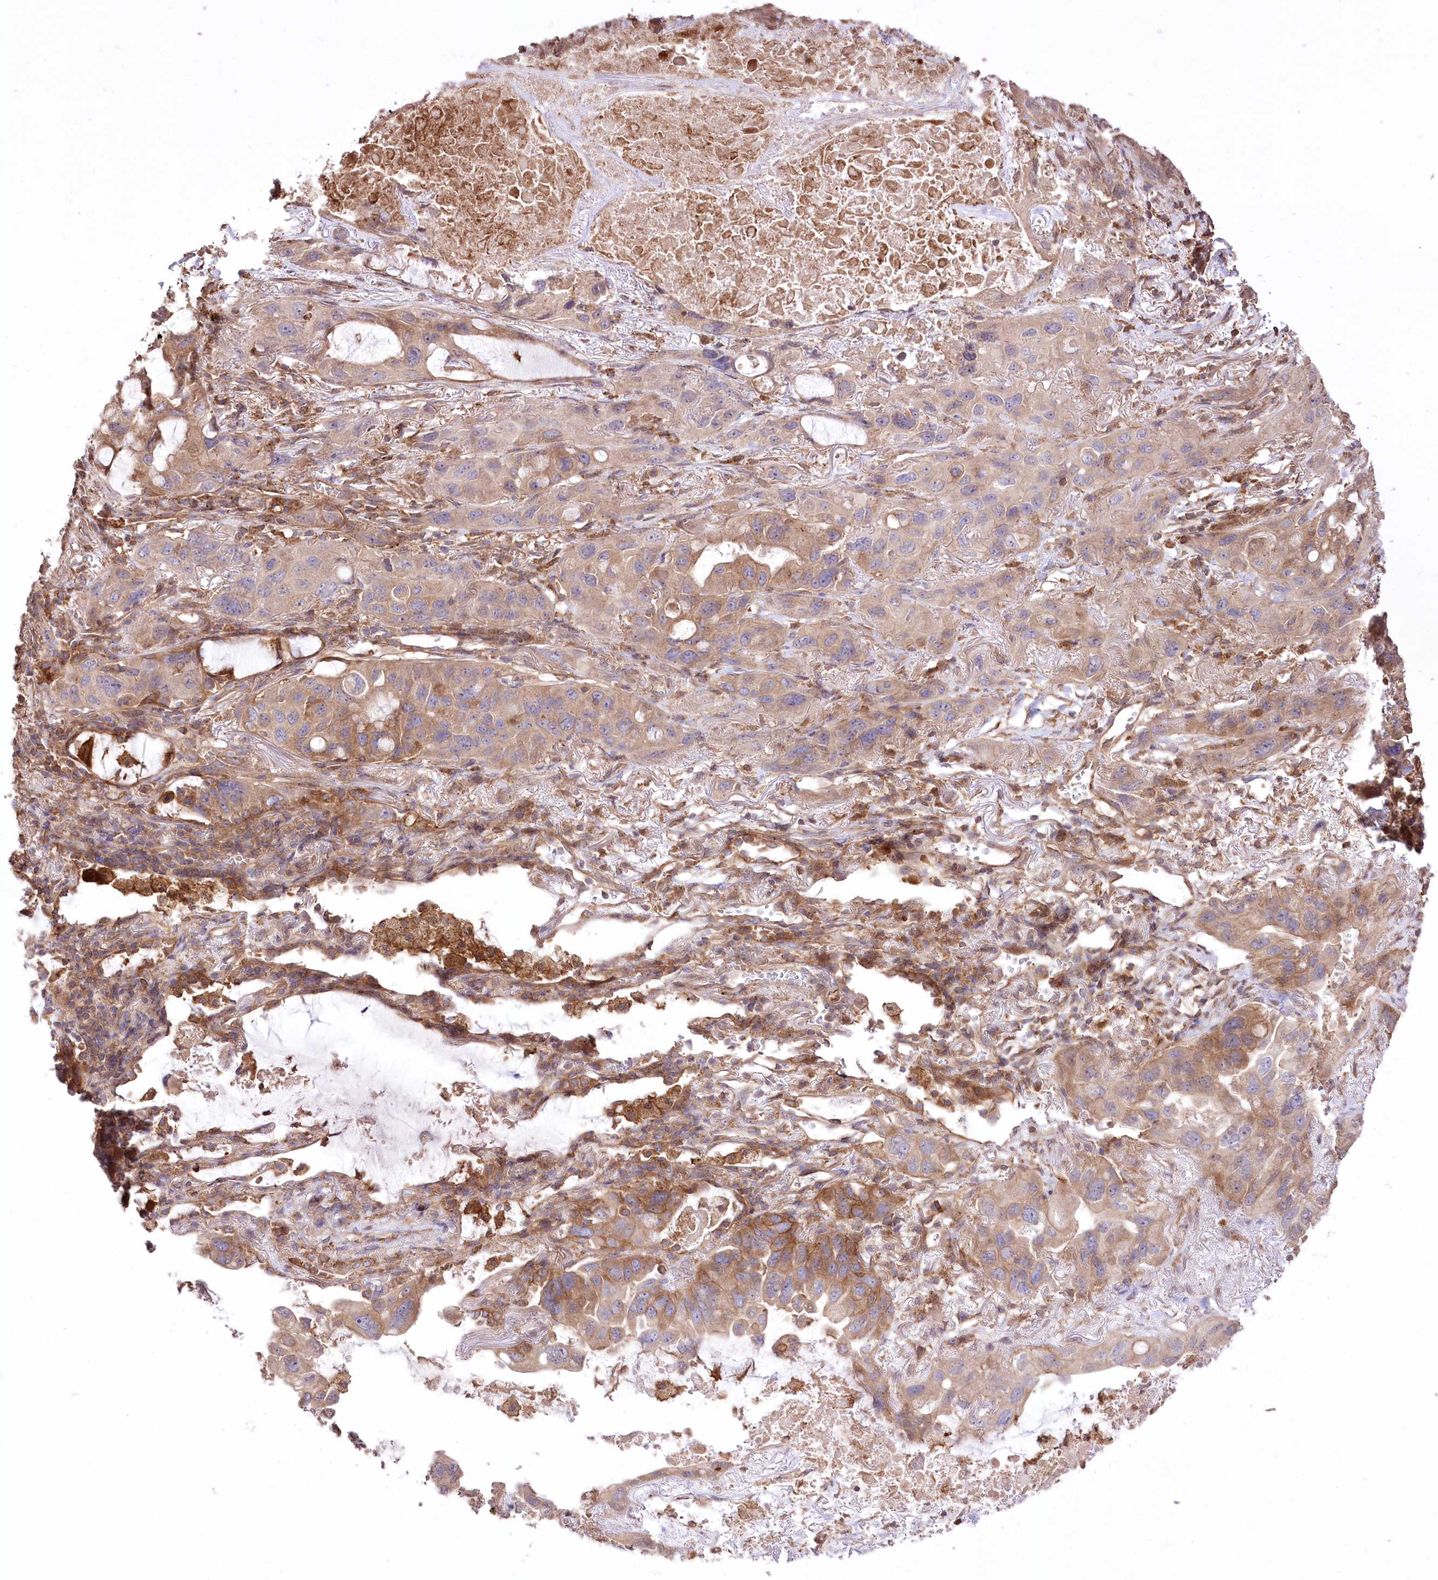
{"staining": {"intensity": "moderate", "quantity": "<25%", "location": "cytoplasmic/membranous"}, "tissue": "lung cancer", "cell_type": "Tumor cells", "image_type": "cancer", "snomed": [{"axis": "morphology", "description": "Squamous cell carcinoma, NOS"}, {"axis": "topography", "description": "Lung"}], "caption": "This image displays lung squamous cell carcinoma stained with immunohistochemistry (IHC) to label a protein in brown. The cytoplasmic/membranous of tumor cells show moderate positivity for the protein. Nuclei are counter-stained blue.", "gene": "XYLB", "patient": {"sex": "female", "age": 73}}